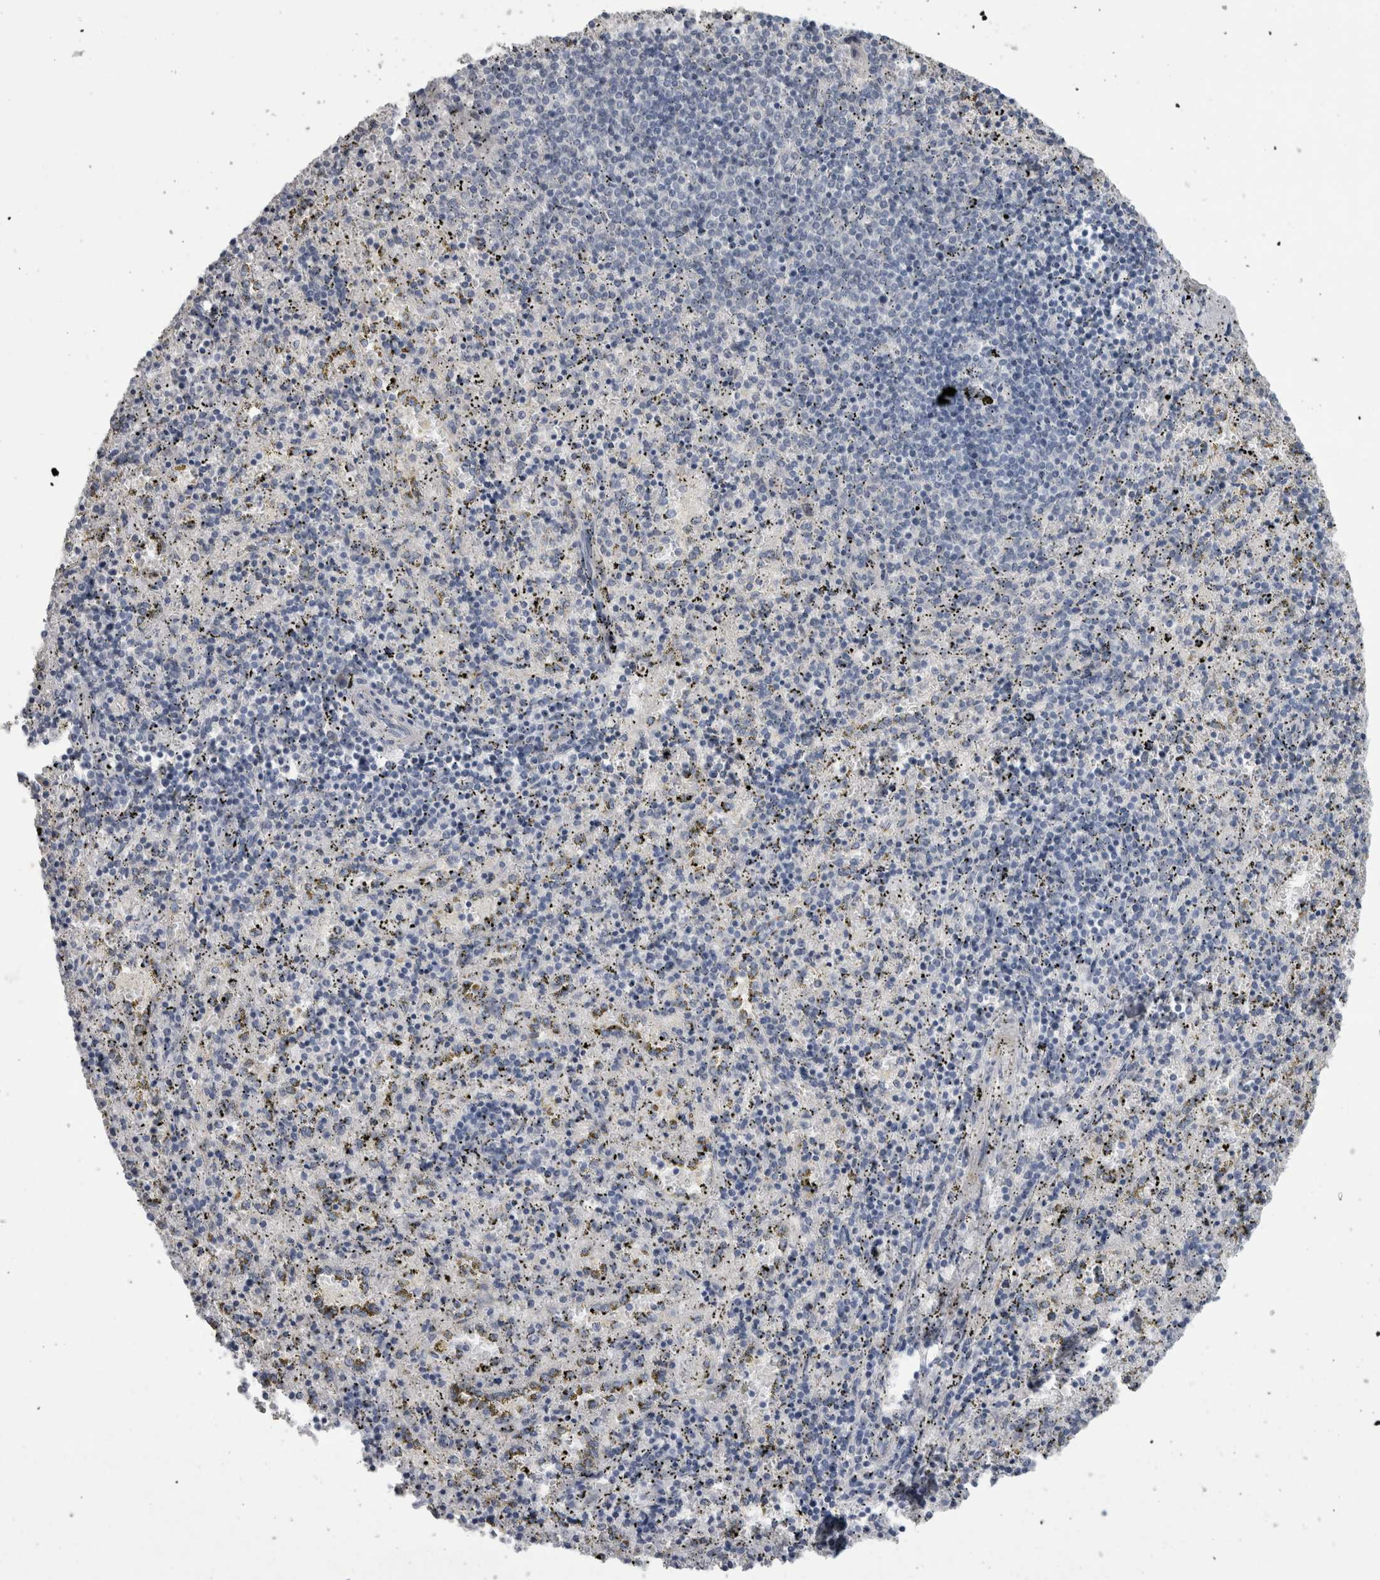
{"staining": {"intensity": "negative", "quantity": "none", "location": "none"}, "tissue": "spleen", "cell_type": "Cells in red pulp", "image_type": "normal", "snomed": [{"axis": "morphology", "description": "Normal tissue, NOS"}, {"axis": "topography", "description": "Spleen"}], "caption": "Cells in red pulp show no significant staining in normal spleen. The staining is performed using DAB (3,3'-diaminobenzidine) brown chromogen with nuclei counter-stained in using hematoxylin.", "gene": "ADAM2", "patient": {"sex": "male", "age": 11}}